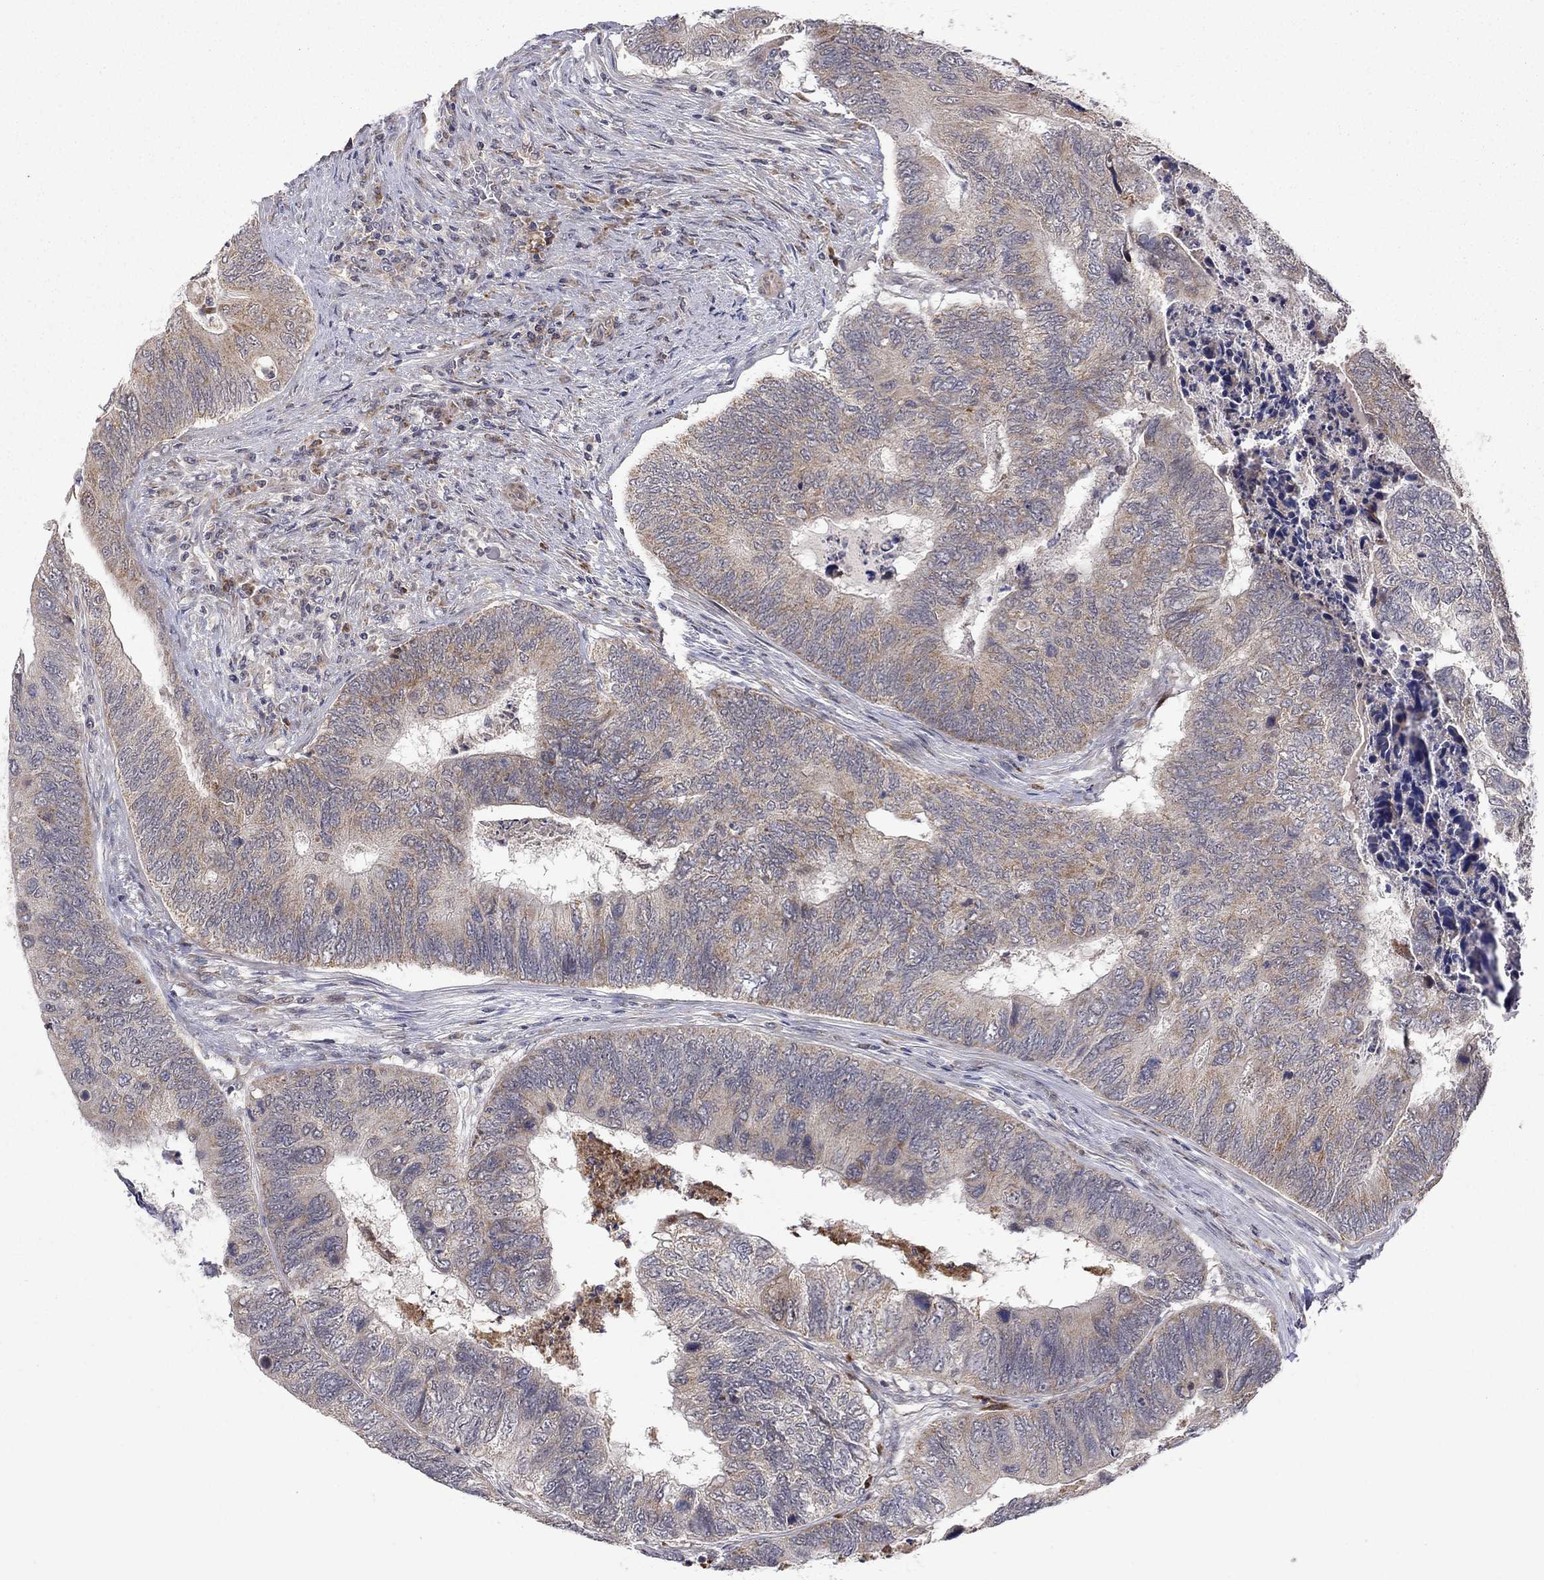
{"staining": {"intensity": "weak", "quantity": "25%-75%", "location": "cytoplasmic/membranous"}, "tissue": "colorectal cancer", "cell_type": "Tumor cells", "image_type": "cancer", "snomed": [{"axis": "morphology", "description": "Adenocarcinoma, NOS"}, {"axis": "topography", "description": "Colon"}], "caption": "Colorectal cancer was stained to show a protein in brown. There is low levels of weak cytoplasmic/membranous positivity in approximately 25%-75% of tumor cells.", "gene": "IDS", "patient": {"sex": "female", "age": 67}}